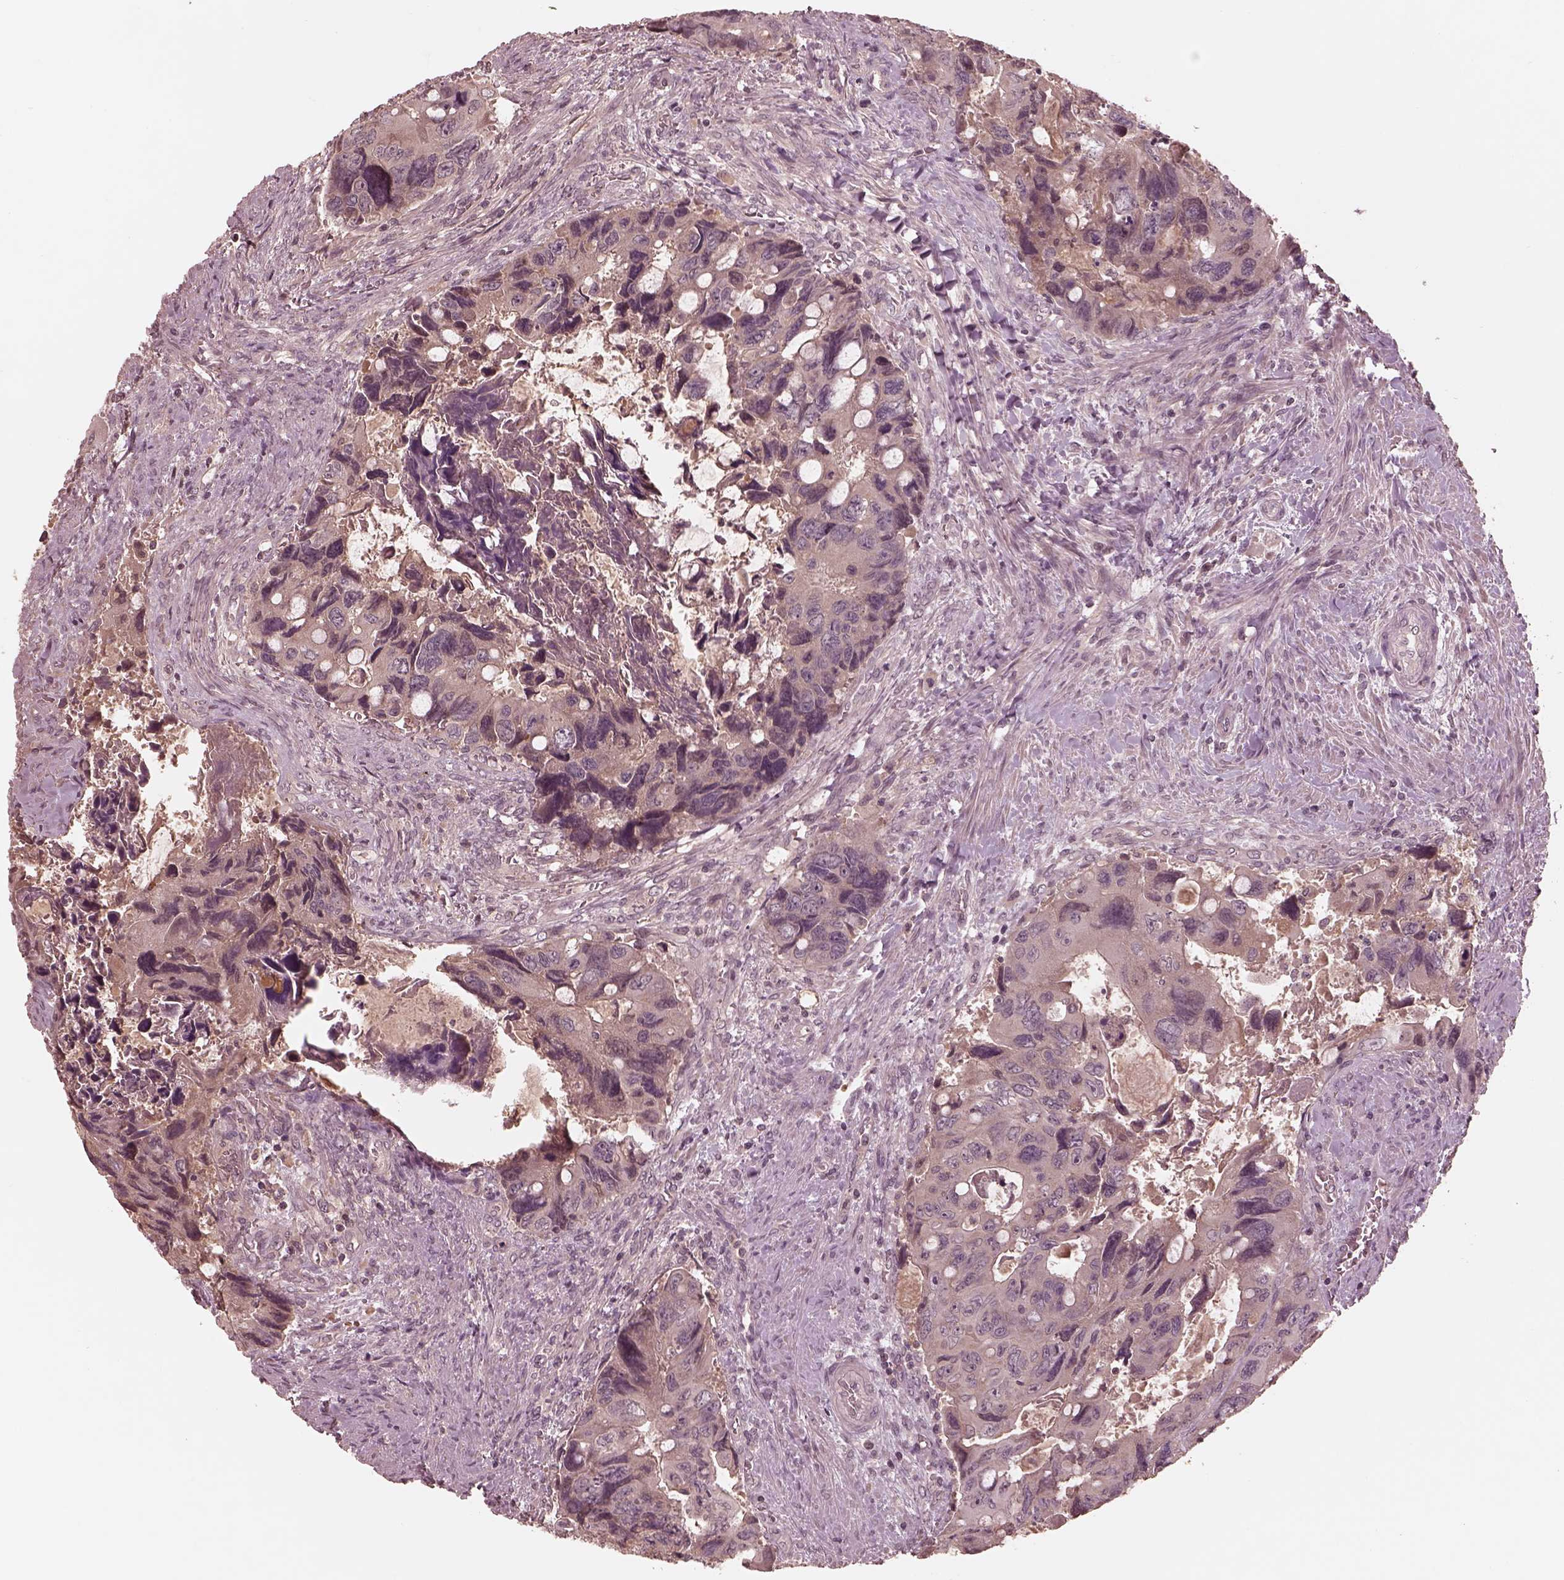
{"staining": {"intensity": "negative", "quantity": "none", "location": "none"}, "tissue": "colorectal cancer", "cell_type": "Tumor cells", "image_type": "cancer", "snomed": [{"axis": "morphology", "description": "Adenocarcinoma, NOS"}, {"axis": "topography", "description": "Rectum"}], "caption": "Tumor cells are negative for protein expression in human colorectal adenocarcinoma.", "gene": "TF", "patient": {"sex": "male", "age": 62}}